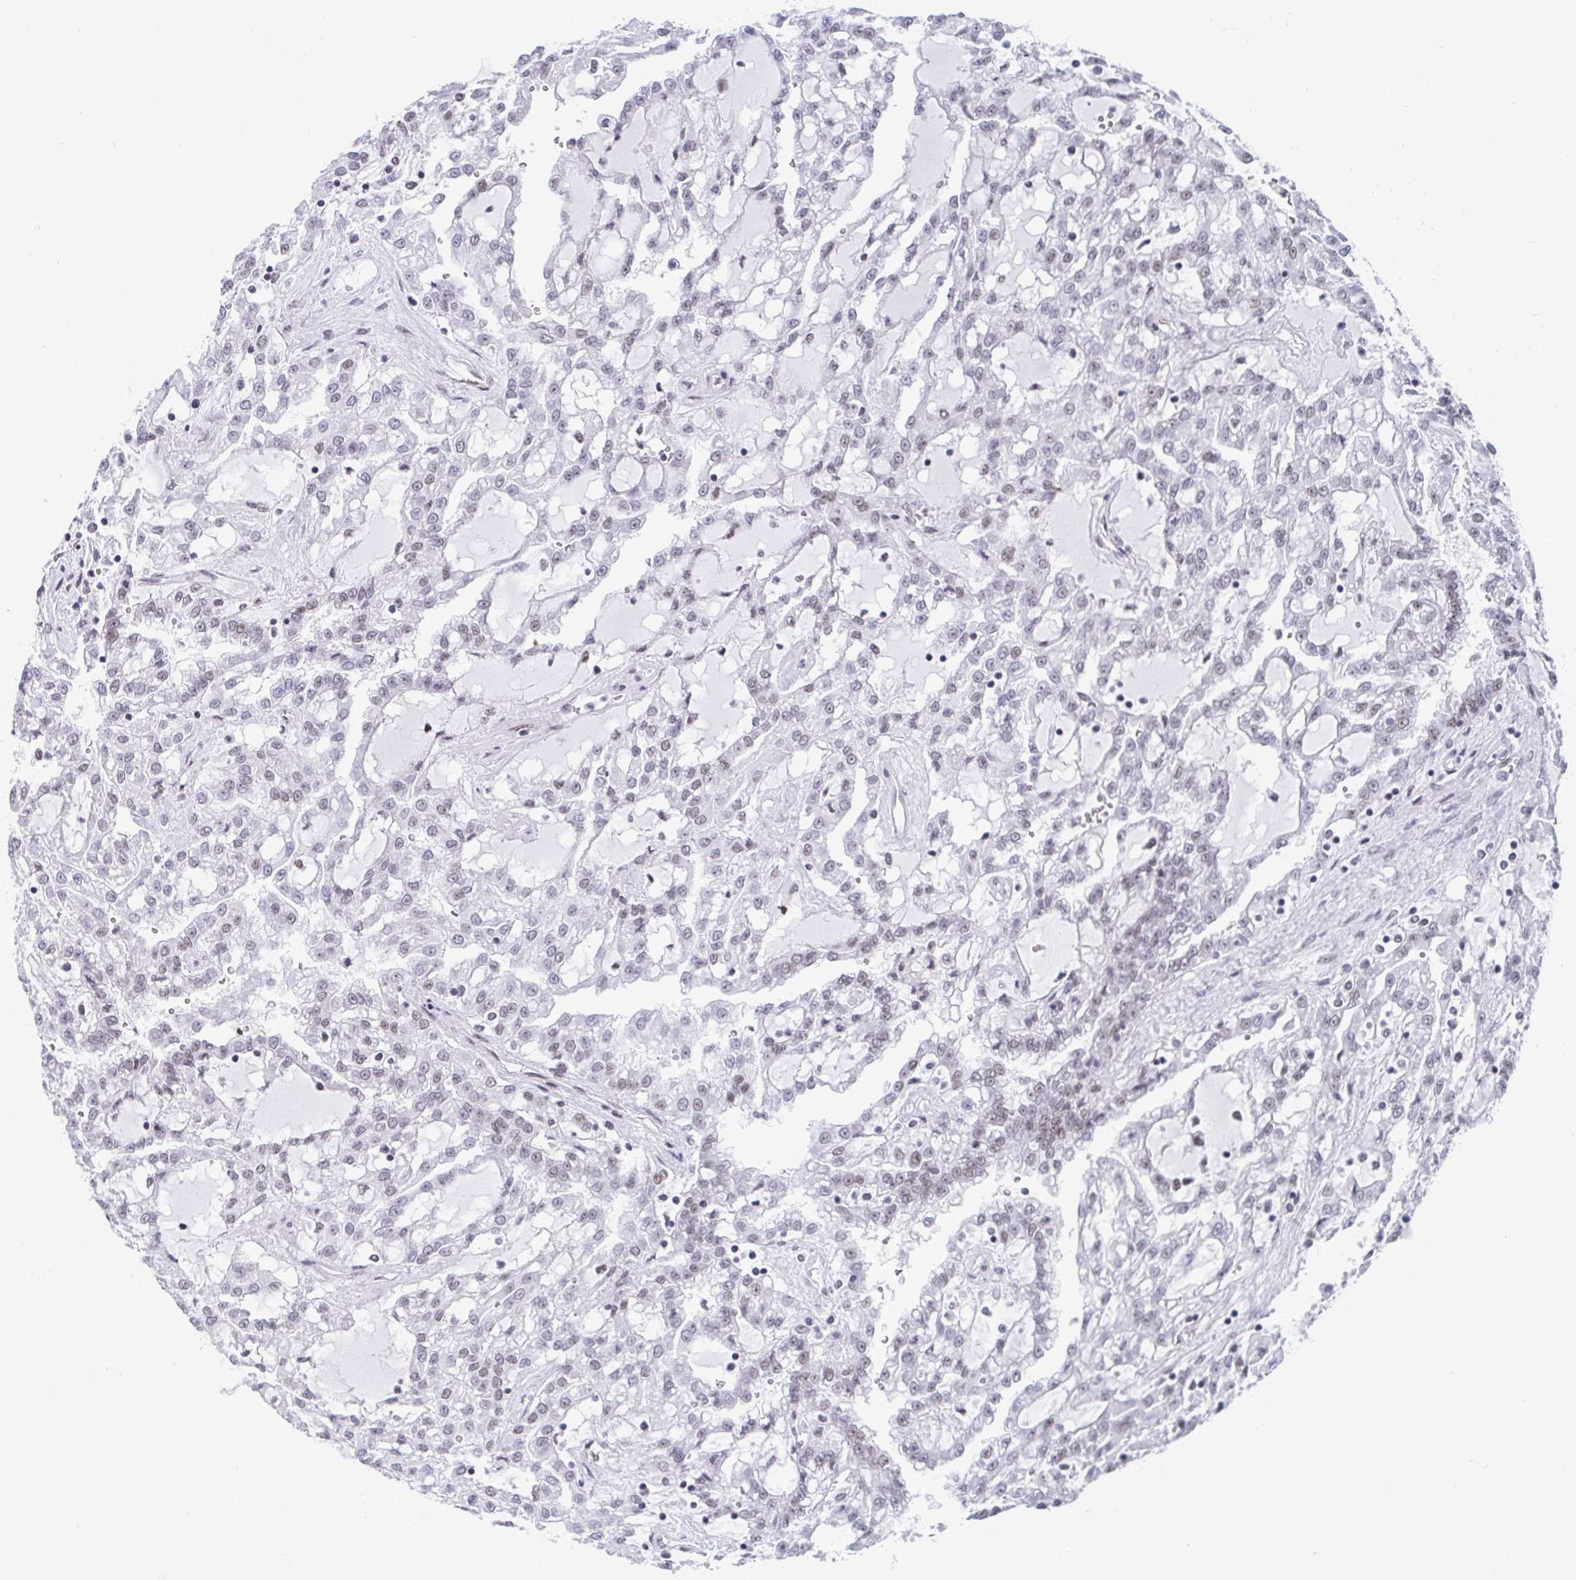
{"staining": {"intensity": "weak", "quantity": "<25%", "location": "nuclear"}, "tissue": "renal cancer", "cell_type": "Tumor cells", "image_type": "cancer", "snomed": [{"axis": "morphology", "description": "Adenocarcinoma, NOS"}, {"axis": "topography", "description": "Kidney"}], "caption": "Tumor cells show no significant staining in adenocarcinoma (renal). (Brightfield microscopy of DAB (3,3'-diaminobenzidine) IHC at high magnification).", "gene": "SLC7A10", "patient": {"sex": "male", "age": 63}}